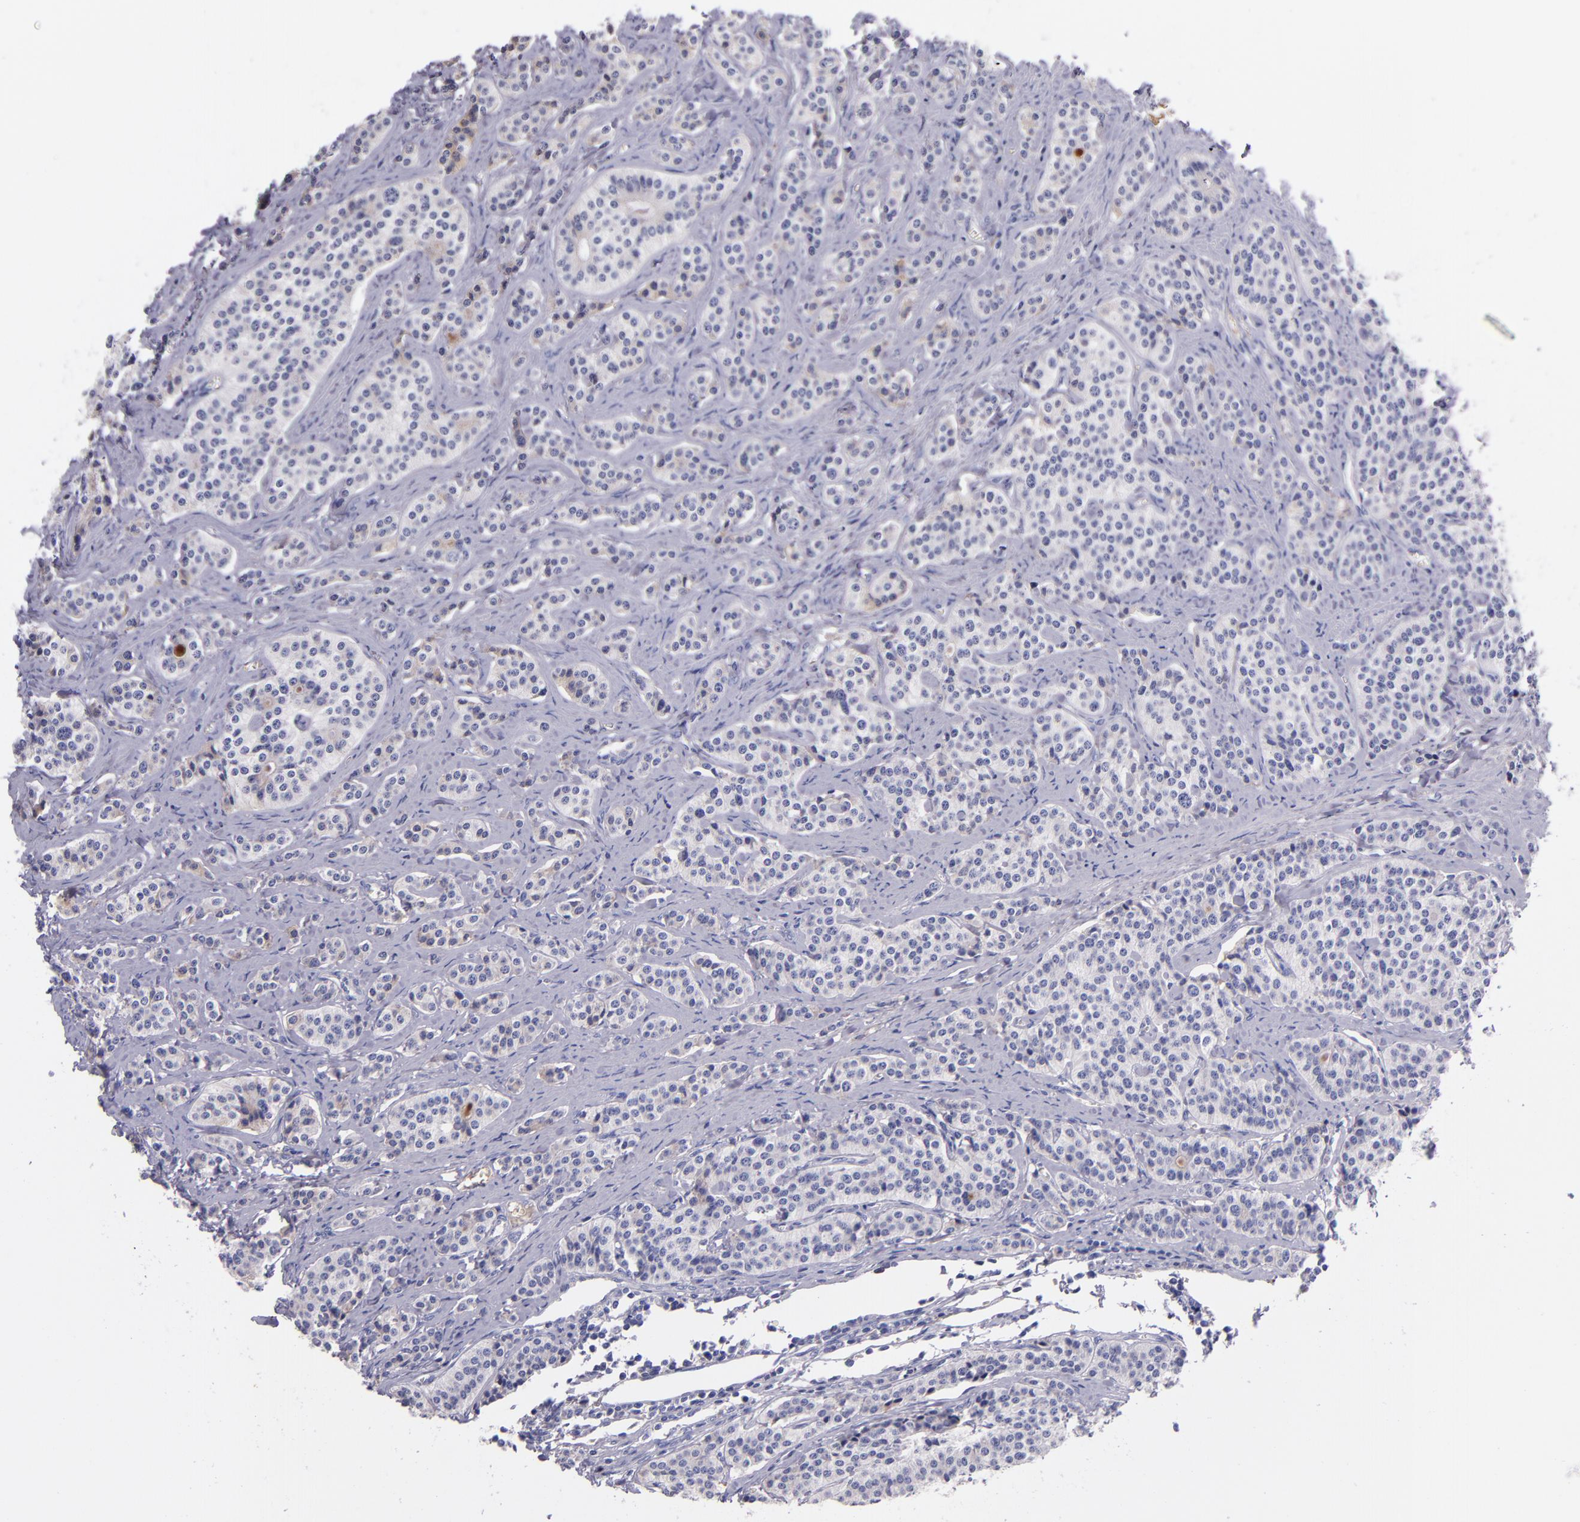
{"staining": {"intensity": "weak", "quantity": "<25%", "location": "cytoplasmic/membranous"}, "tissue": "carcinoid", "cell_type": "Tumor cells", "image_type": "cancer", "snomed": [{"axis": "morphology", "description": "Carcinoid, malignant, NOS"}, {"axis": "topography", "description": "Small intestine"}], "caption": "High magnification brightfield microscopy of malignant carcinoid stained with DAB (brown) and counterstained with hematoxylin (blue): tumor cells show no significant staining. The staining was performed using DAB (3,3'-diaminobenzidine) to visualize the protein expression in brown, while the nuclei were stained in blue with hematoxylin (Magnification: 20x).", "gene": "KNG1", "patient": {"sex": "male", "age": 63}}